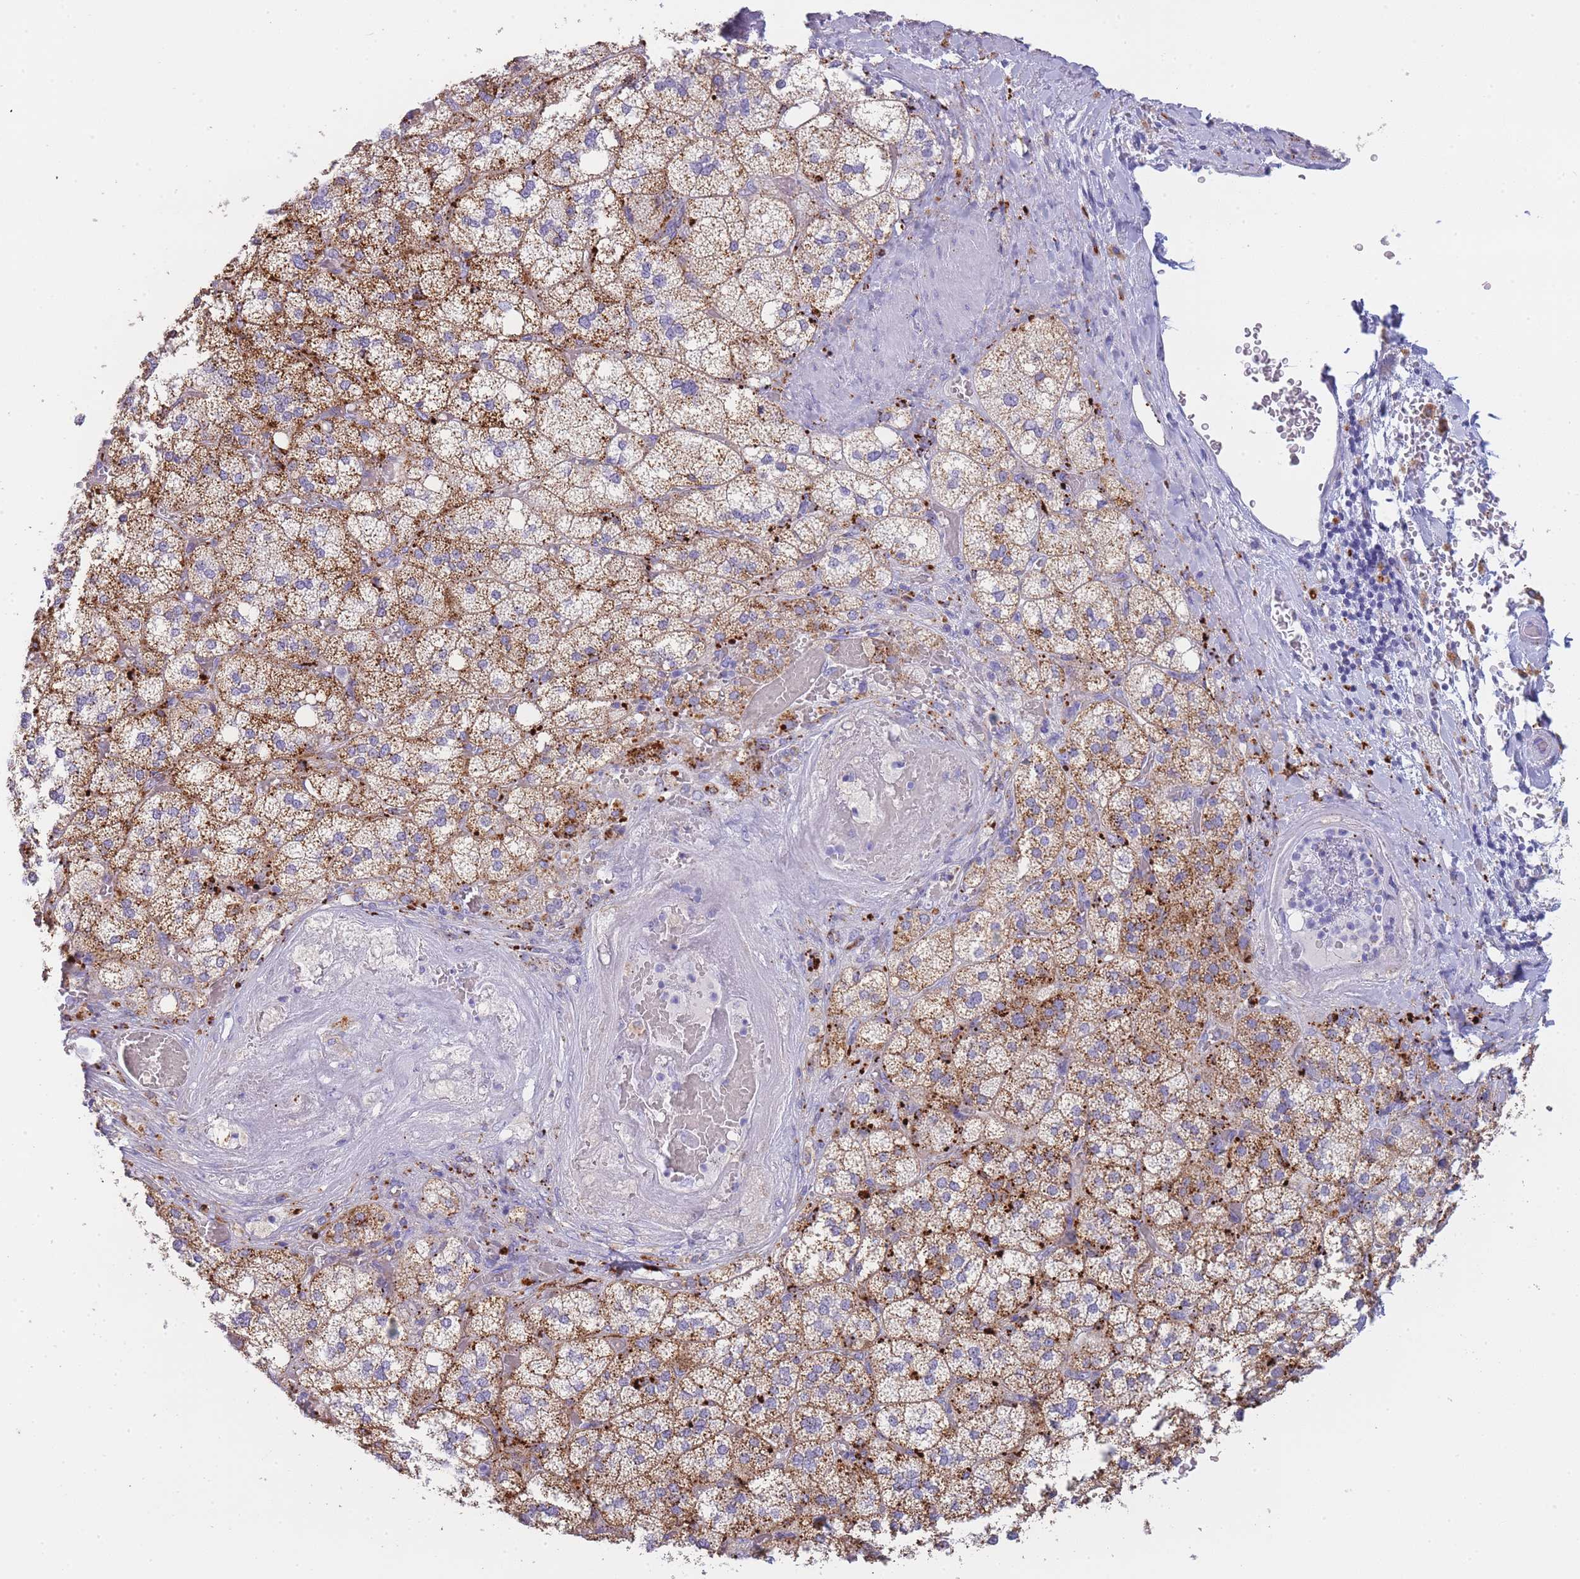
{"staining": {"intensity": "strong", "quantity": "25%-75%", "location": "cytoplasmic/membranous"}, "tissue": "adrenal gland", "cell_type": "Glandular cells", "image_type": "normal", "snomed": [{"axis": "morphology", "description": "Normal tissue, NOS"}, {"axis": "topography", "description": "Adrenal gland"}], "caption": "The histopathology image exhibits immunohistochemical staining of normal adrenal gland. There is strong cytoplasmic/membranous staining is appreciated in about 25%-75% of glandular cells. The protein of interest is stained brown, and the nuclei are stained in blue (DAB IHC with brightfield microscopy, high magnification).", "gene": "GAA", "patient": {"sex": "male", "age": 61}}